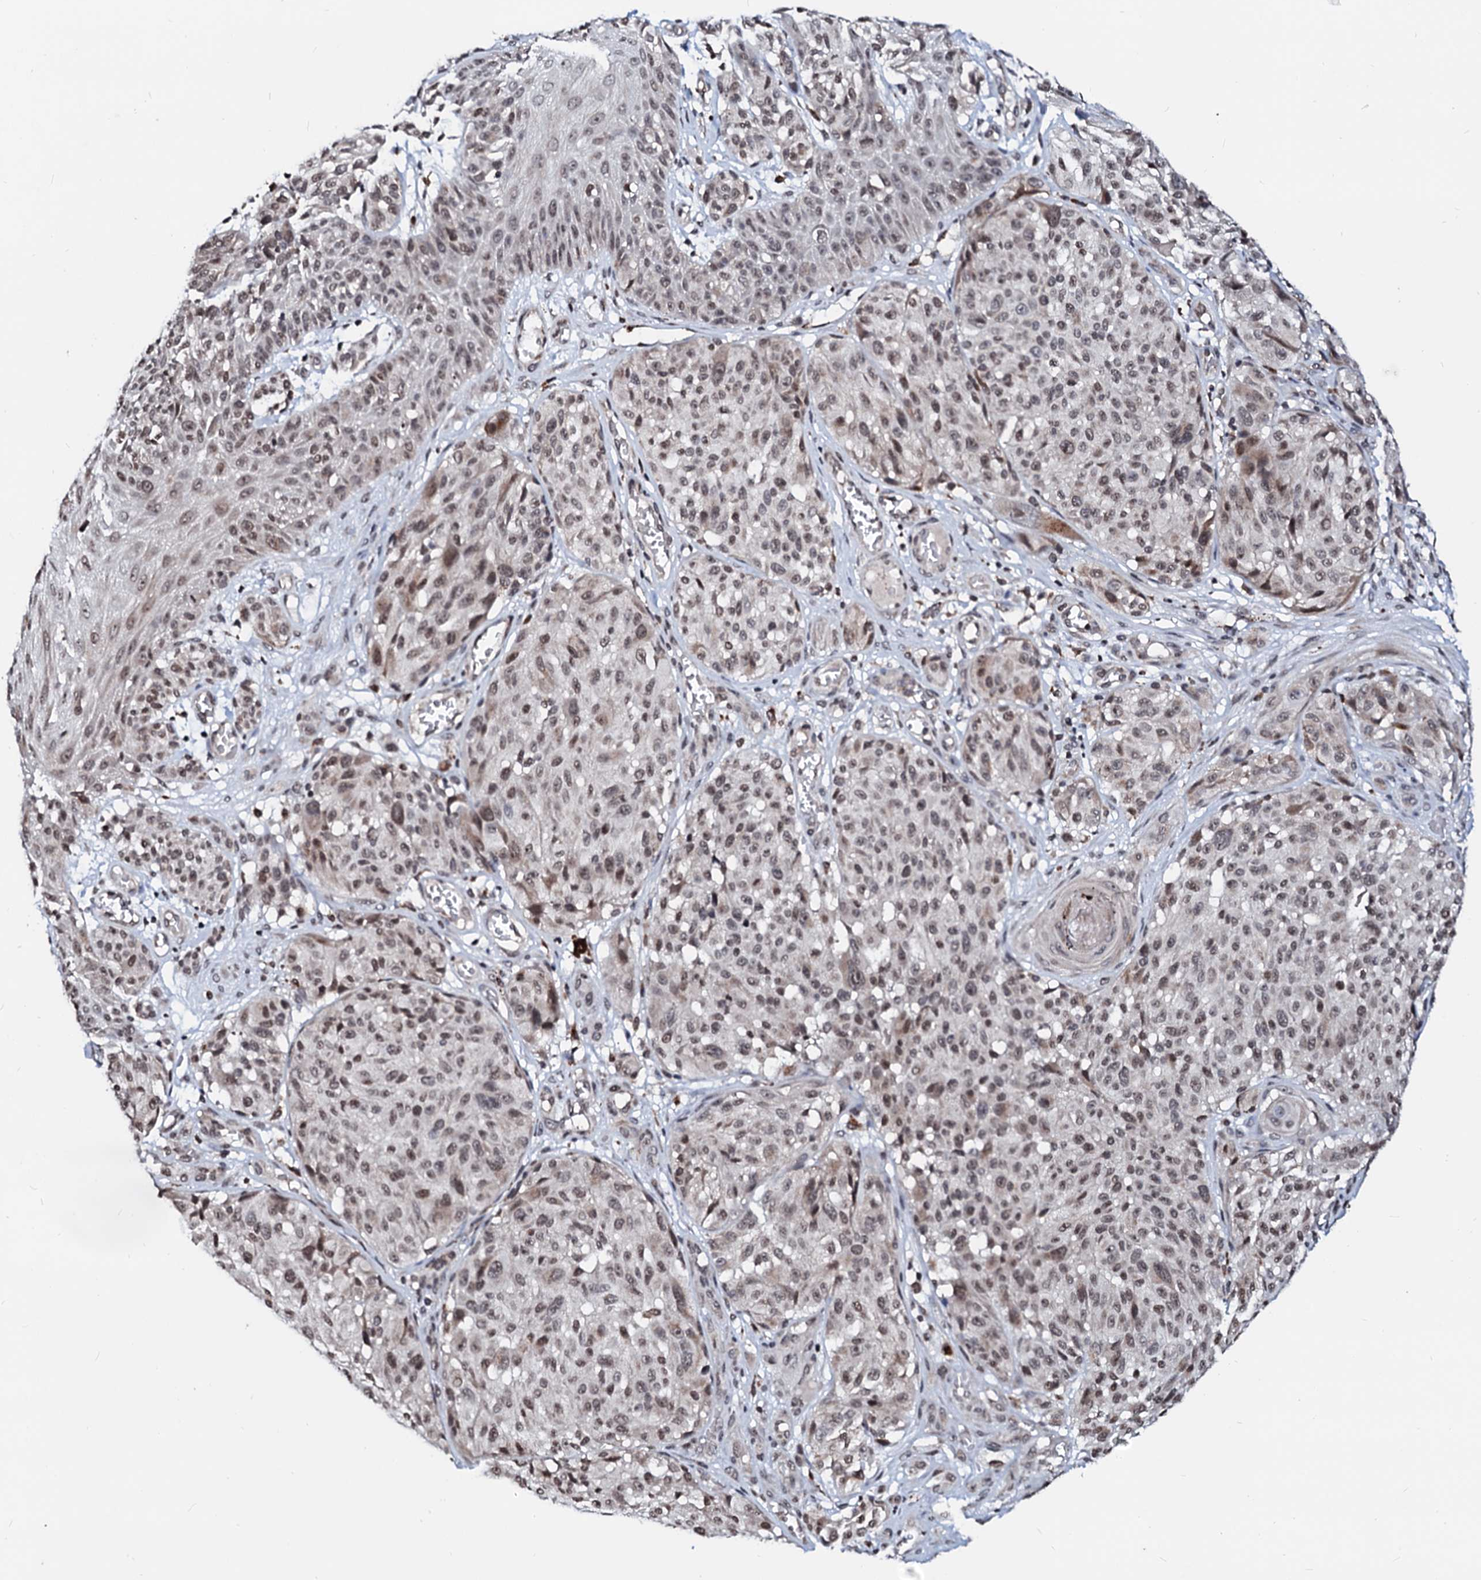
{"staining": {"intensity": "moderate", "quantity": "25%-75%", "location": "cytoplasmic/membranous,nuclear"}, "tissue": "melanoma", "cell_type": "Tumor cells", "image_type": "cancer", "snomed": [{"axis": "morphology", "description": "Malignant melanoma, NOS"}, {"axis": "topography", "description": "Skin"}], "caption": "This is an image of IHC staining of malignant melanoma, which shows moderate positivity in the cytoplasmic/membranous and nuclear of tumor cells.", "gene": "LSM11", "patient": {"sex": "male", "age": 83}}